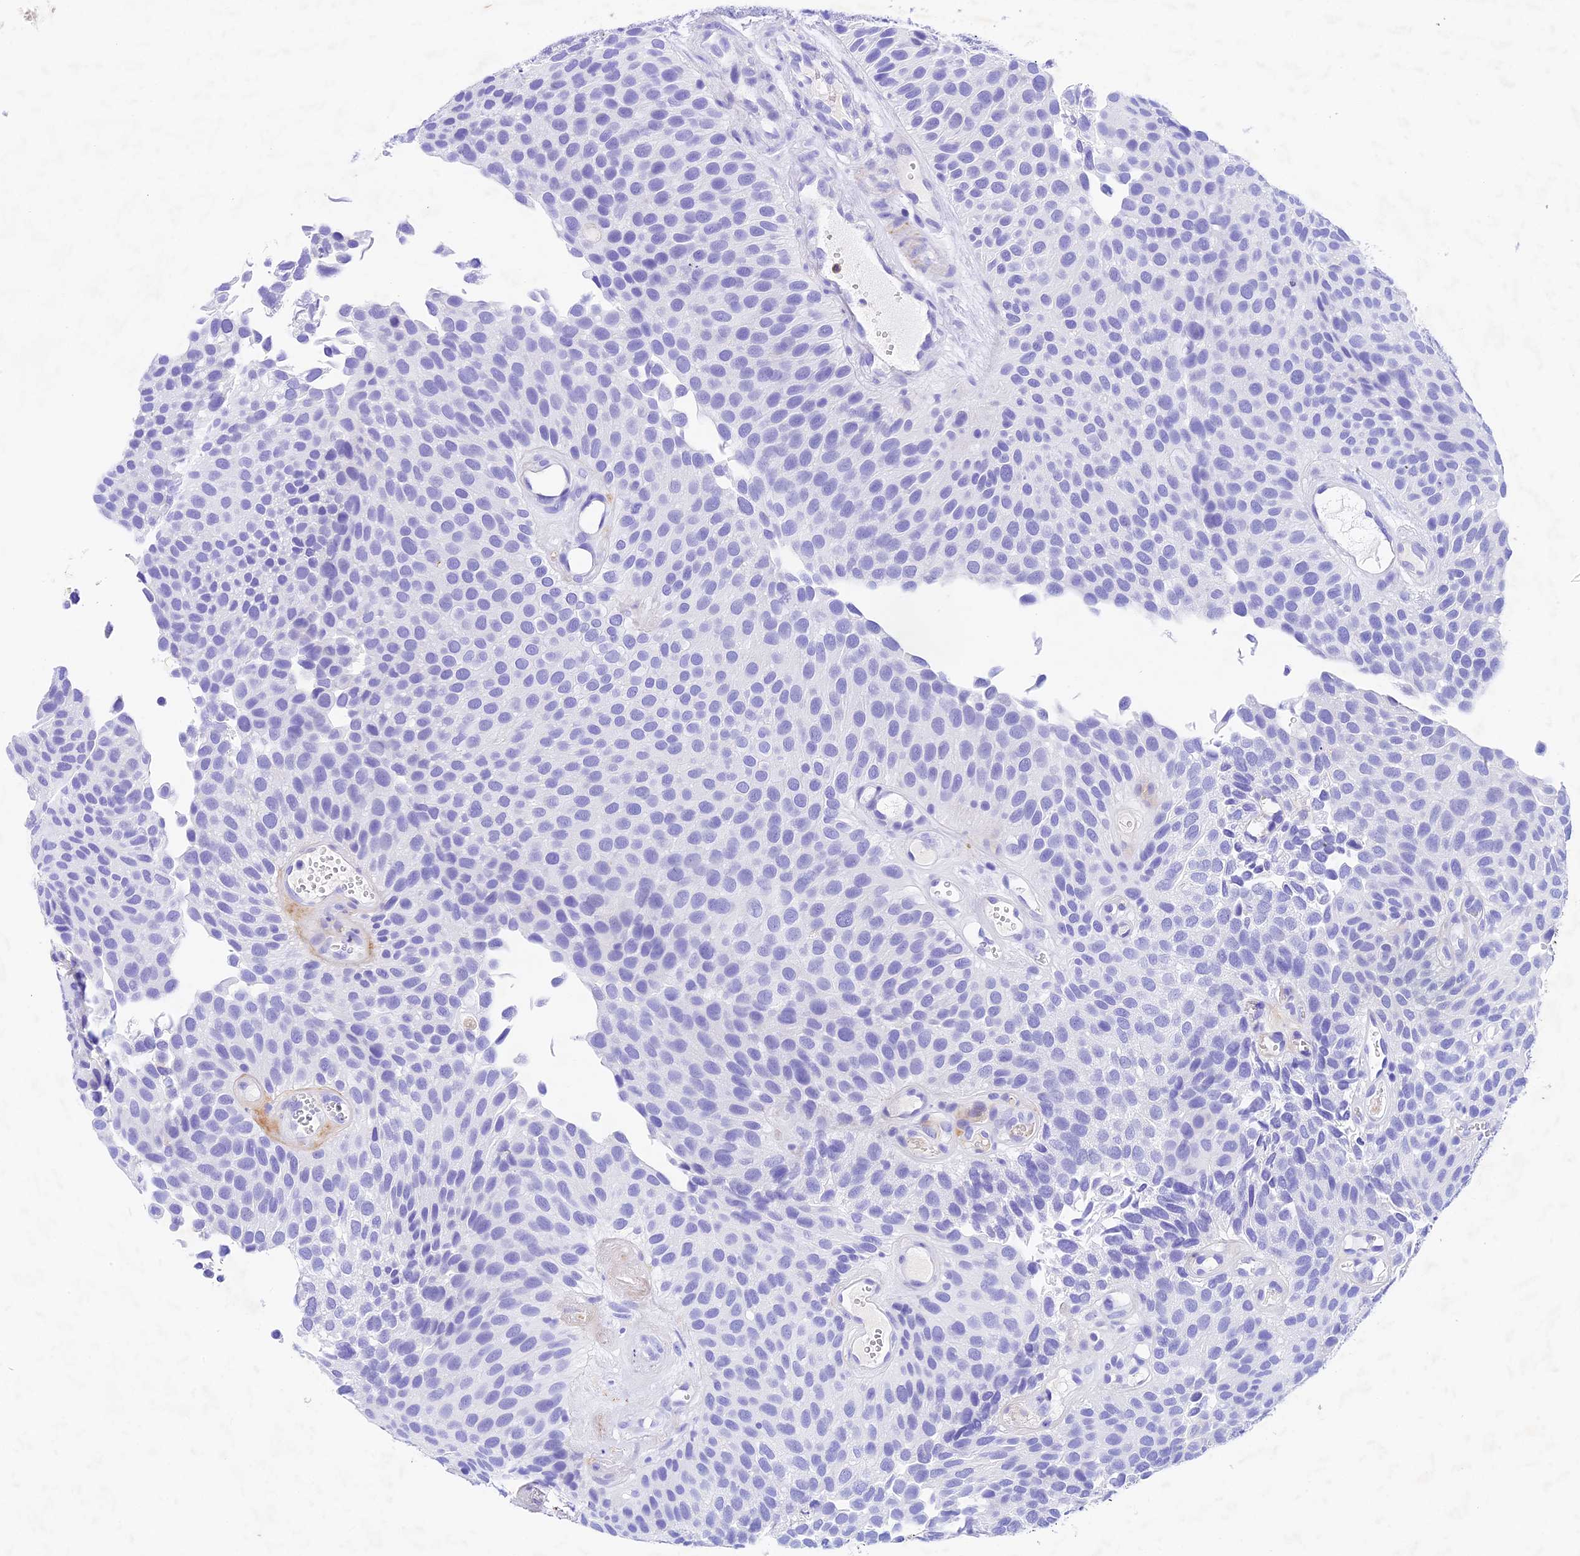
{"staining": {"intensity": "negative", "quantity": "none", "location": "none"}, "tissue": "urothelial cancer", "cell_type": "Tumor cells", "image_type": "cancer", "snomed": [{"axis": "morphology", "description": "Urothelial carcinoma, Low grade"}, {"axis": "topography", "description": "Urinary bladder"}], "caption": "This histopathology image is of low-grade urothelial carcinoma stained with immunohistochemistry to label a protein in brown with the nuclei are counter-stained blue. There is no positivity in tumor cells.", "gene": "PSG11", "patient": {"sex": "male", "age": 89}}